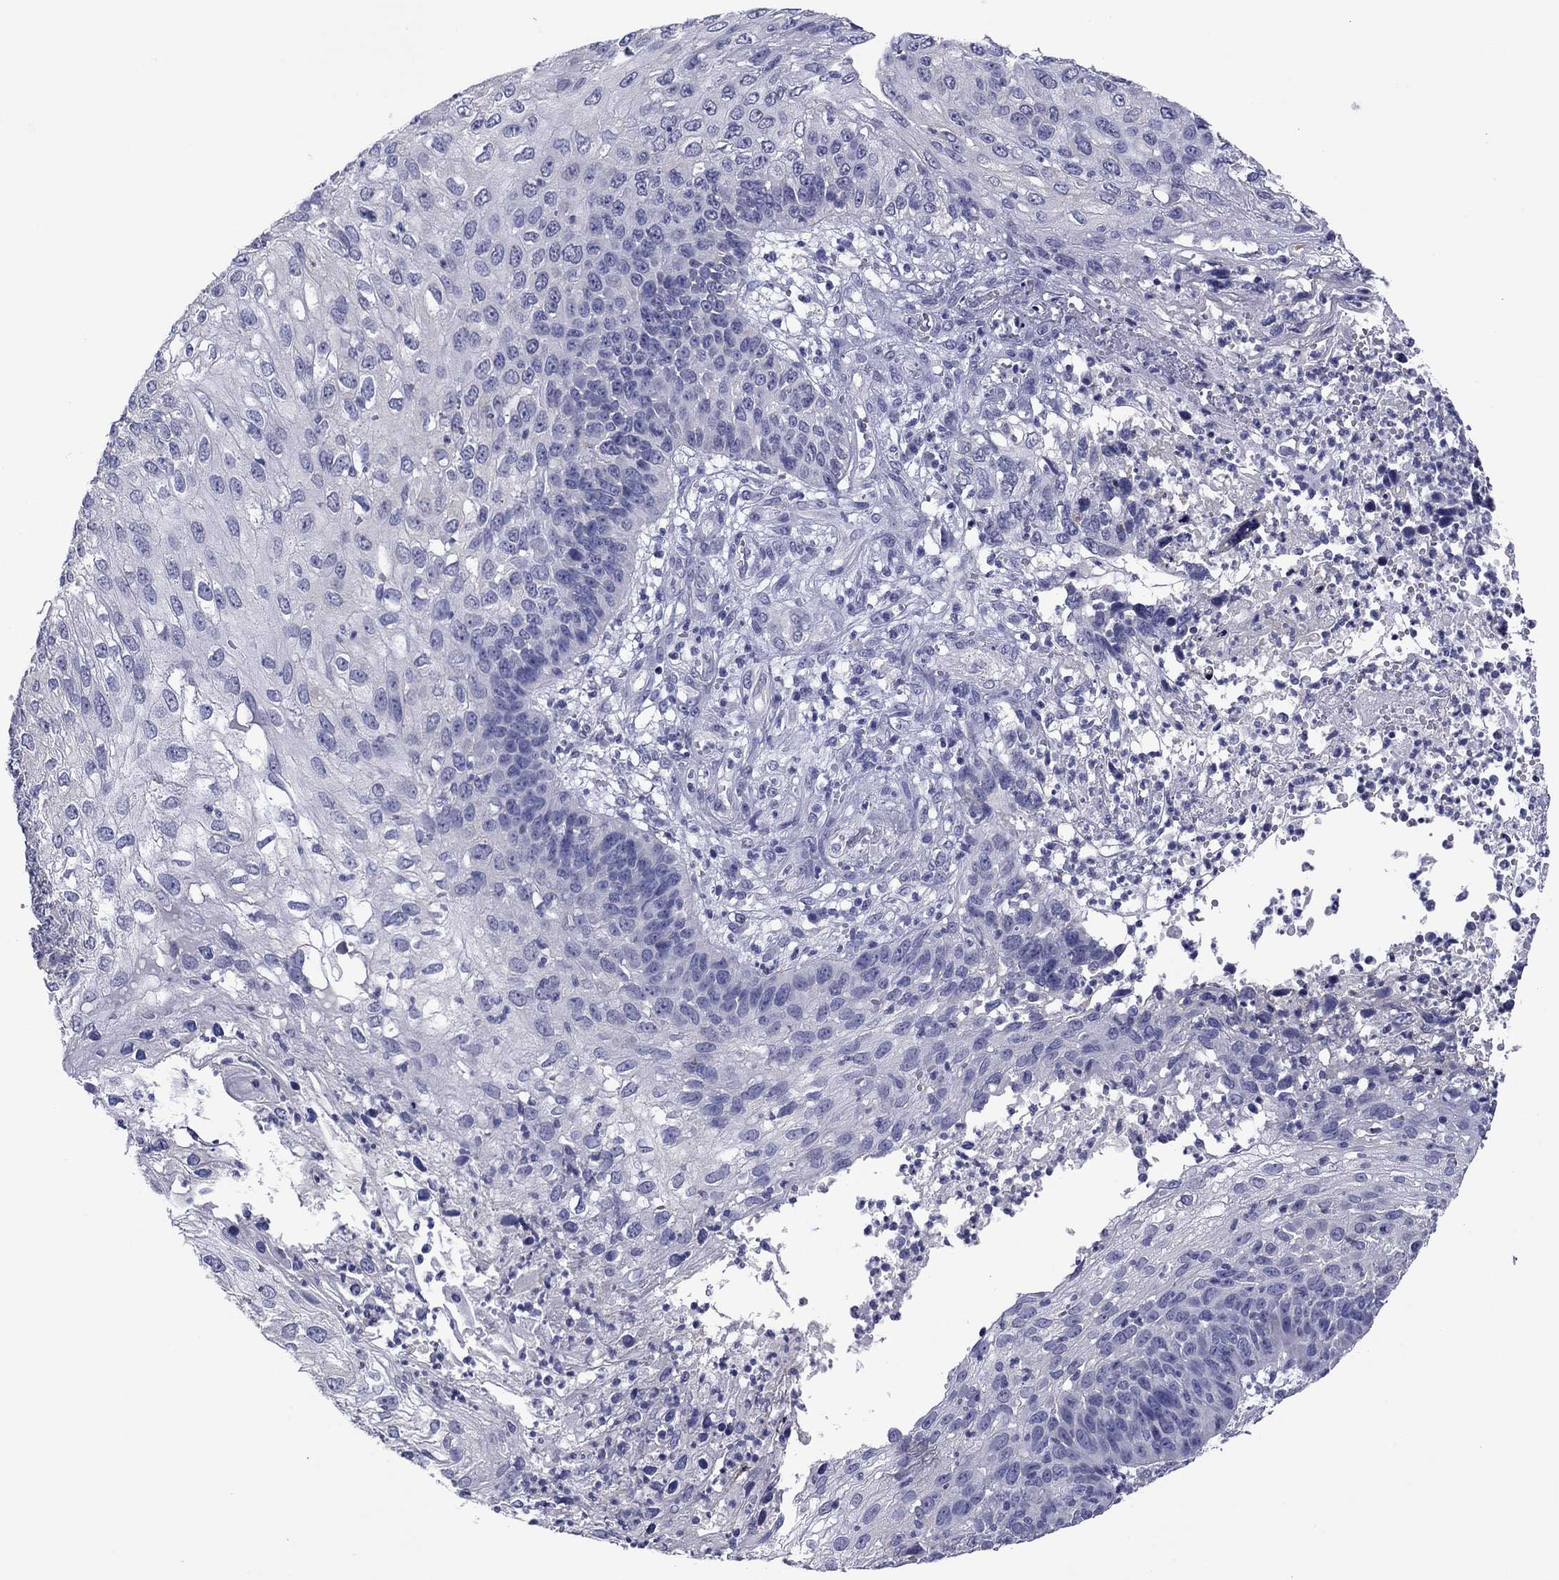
{"staining": {"intensity": "negative", "quantity": "none", "location": "none"}, "tissue": "skin cancer", "cell_type": "Tumor cells", "image_type": "cancer", "snomed": [{"axis": "morphology", "description": "Squamous cell carcinoma, NOS"}, {"axis": "topography", "description": "Skin"}], "caption": "Protein analysis of skin cancer exhibits no significant staining in tumor cells.", "gene": "HAO1", "patient": {"sex": "male", "age": 92}}